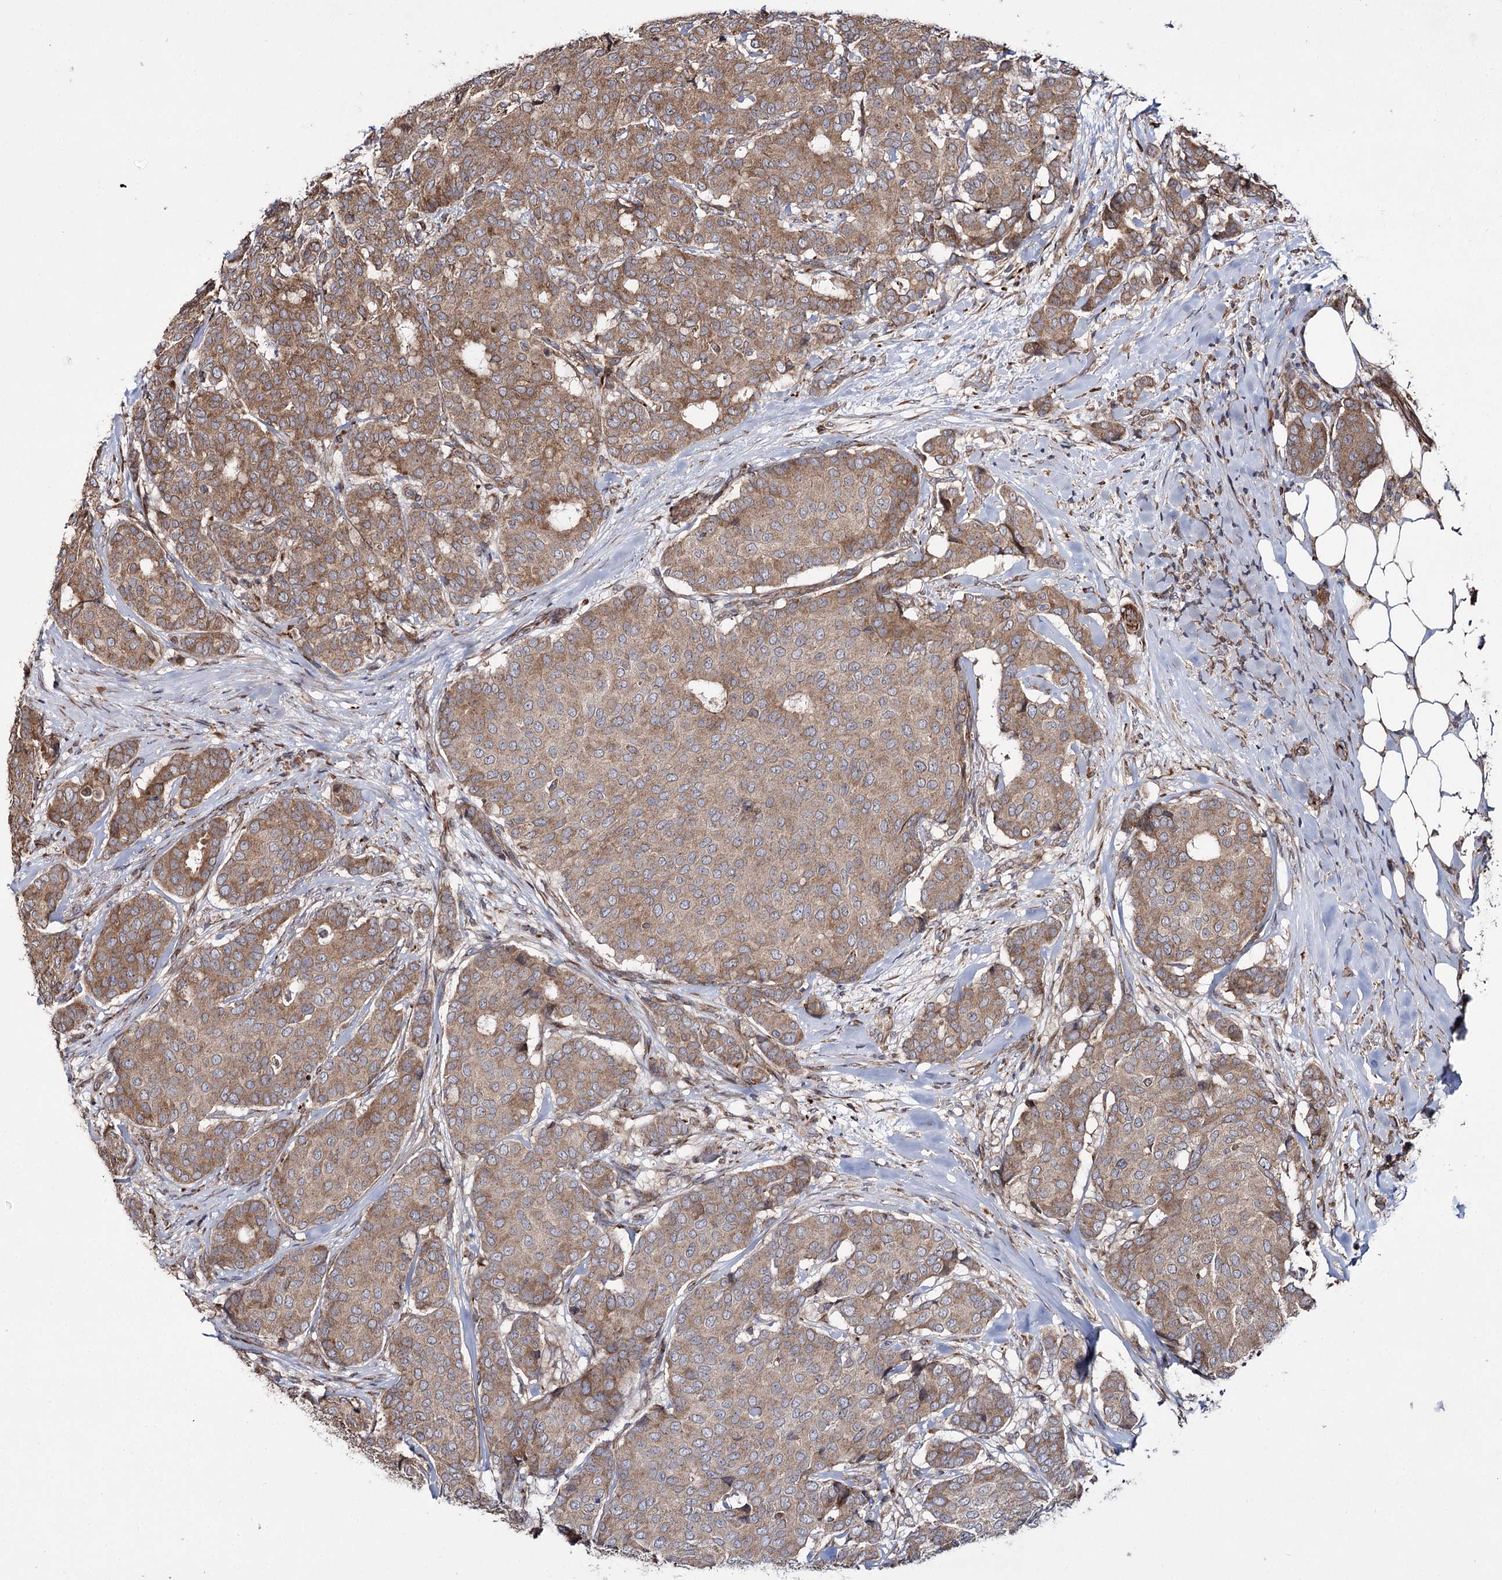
{"staining": {"intensity": "moderate", "quantity": ">75%", "location": "cytoplasmic/membranous"}, "tissue": "breast cancer", "cell_type": "Tumor cells", "image_type": "cancer", "snomed": [{"axis": "morphology", "description": "Duct carcinoma"}, {"axis": "topography", "description": "Breast"}], "caption": "Infiltrating ductal carcinoma (breast) was stained to show a protein in brown. There is medium levels of moderate cytoplasmic/membranous positivity in approximately >75% of tumor cells.", "gene": "HECTD2", "patient": {"sex": "female", "age": 75}}